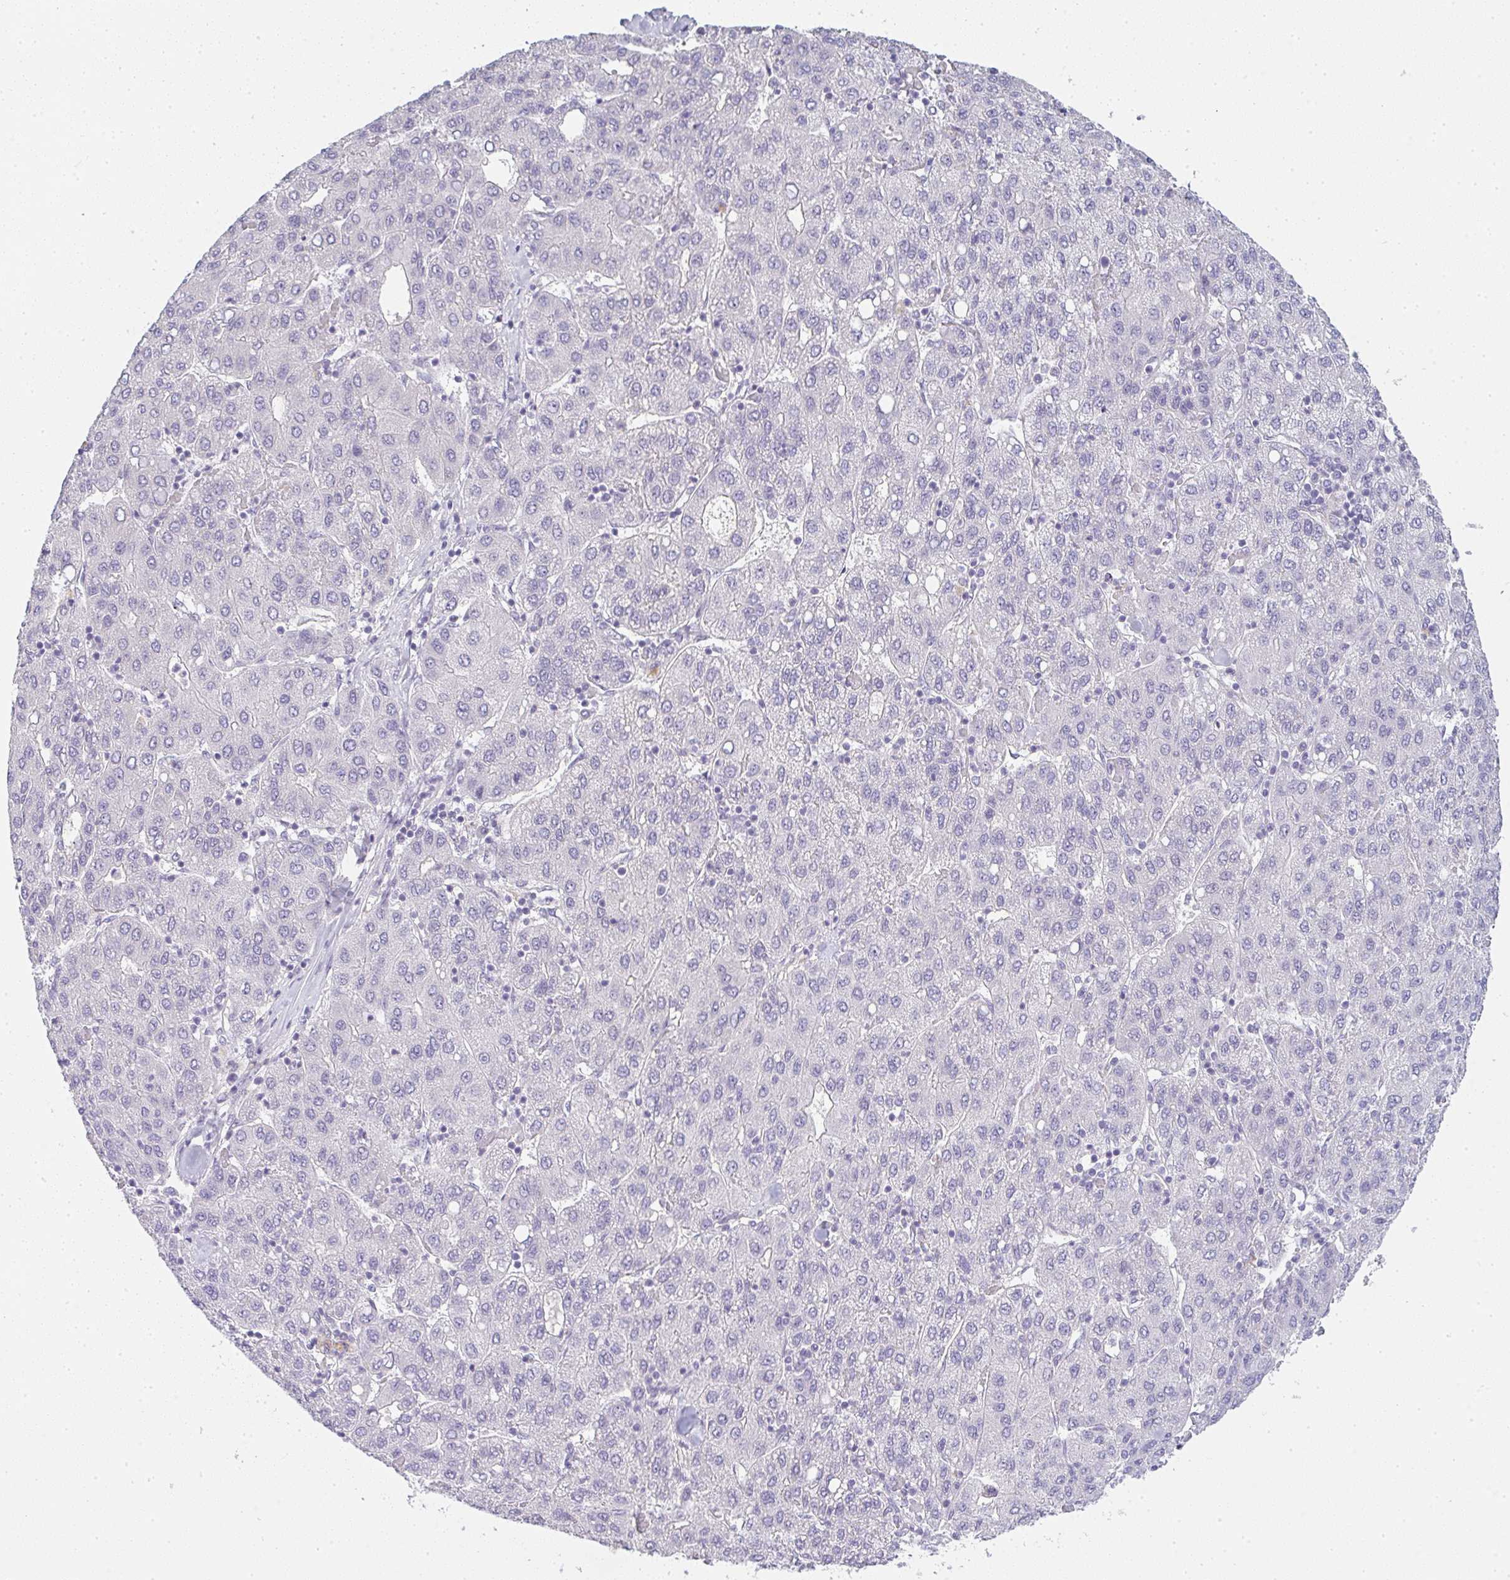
{"staining": {"intensity": "negative", "quantity": "none", "location": "none"}, "tissue": "liver cancer", "cell_type": "Tumor cells", "image_type": "cancer", "snomed": [{"axis": "morphology", "description": "Carcinoma, Hepatocellular, NOS"}, {"axis": "topography", "description": "Liver"}], "caption": "IHC micrograph of neoplastic tissue: hepatocellular carcinoma (liver) stained with DAB (3,3'-diaminobenzidine) shows no significant protein expression in tumor cells.", "gene": "LPAR4", "patient": {"sex": "male", "age": 65}}